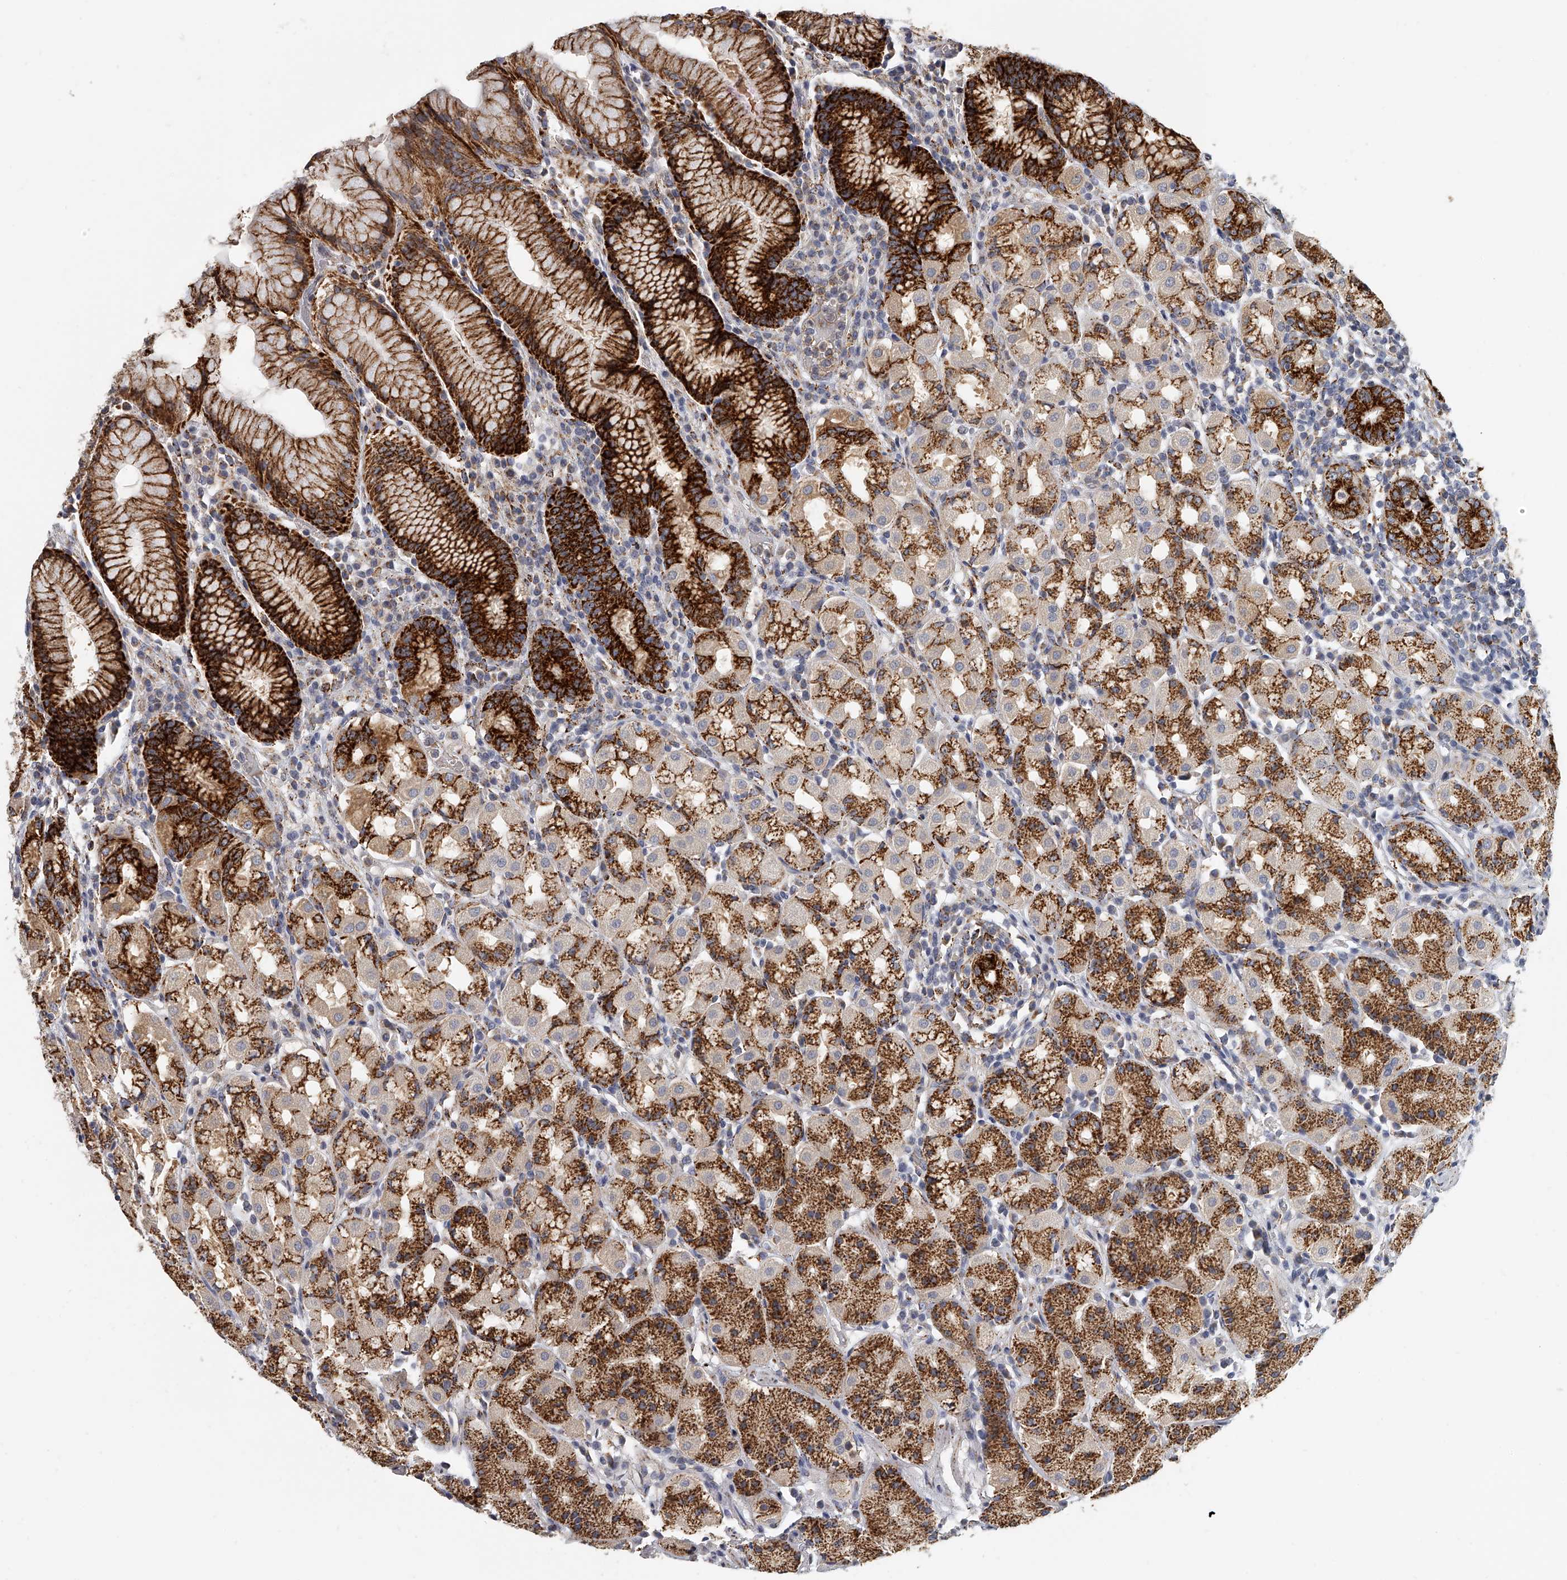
{"staining": {"intensity": "strong", "quantity": ">75%", "location": "cytoplasmic/membranous"}, "tissue": "stomach", "cell_type": "Glandular cells", "image_type": "normal", "snomed": [{"axis": "morphology", "description": "Normal tissue, NOS"}, {"axis": "topography", "description": "Stomach, lower"}], "caption": "Protein expression by IHC shows strong cytoplasmic/membranous expression in approximately >75% of glandular cells in benign stomach.", "gene": "KLHL7", "patient": {"sex": "female", "age": 56}}